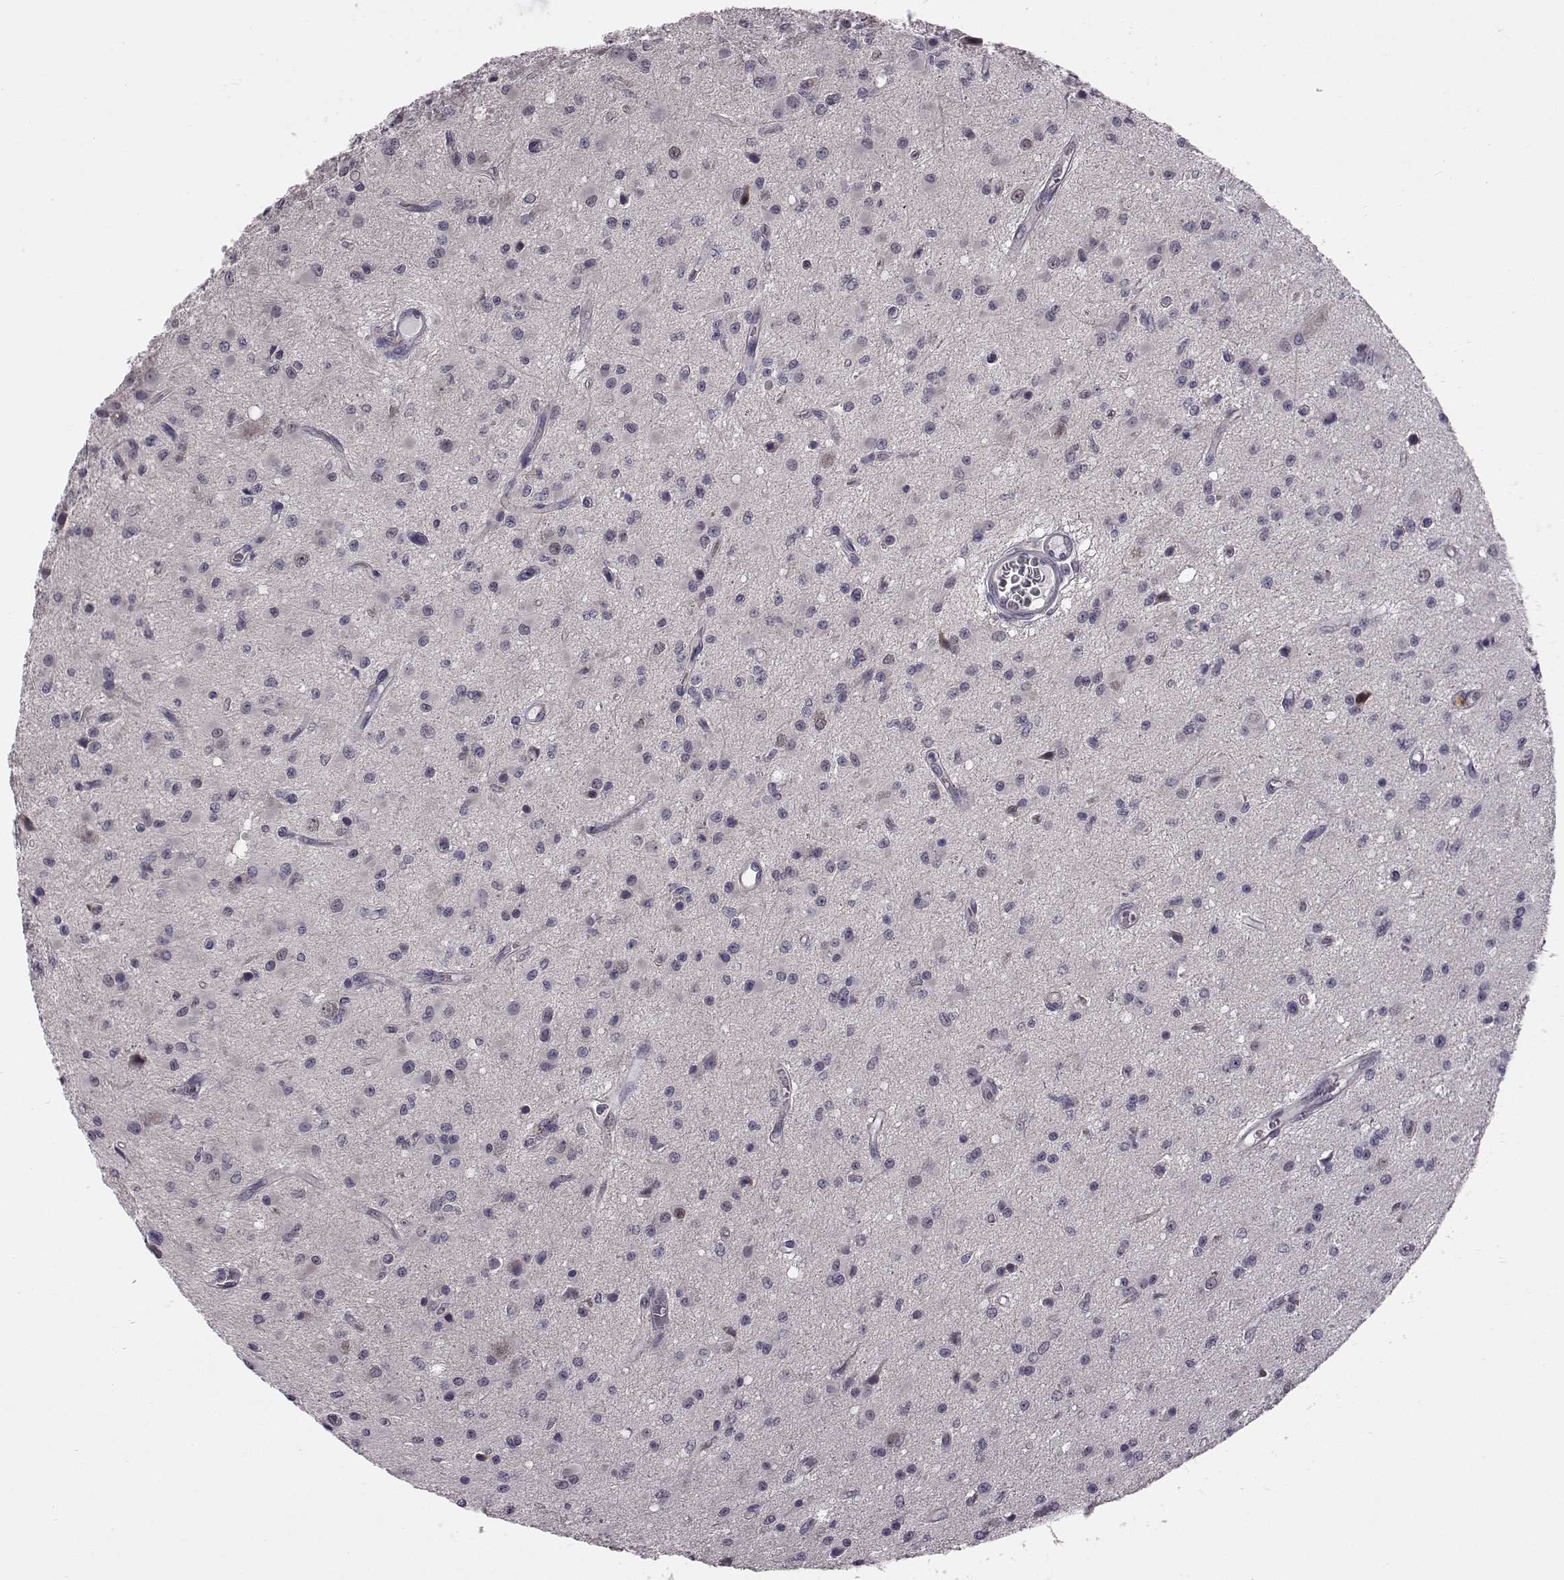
{"staining": {"intensity": "negative", "quantity": "none", "location": "none"}, "tissue": "glioma", "cell_type": "Tumor cells", "image_type": "cancer", "snomed": [{"axis": "morphology", "description": "Glioma, malignant, Low grade"}, {"axis": "topography", "description": "Brain"}], "caption": "DAB (3,3'-diaminobenzidine) immunohistochemical staining of malignant glioma (low-grade) shows no significant positivity in tumor cells. (DAB (3,3'-diaminobenzidine) IHC, high magnification).", "gene": "C10orf62", "patient": {"sex": "female", "age": 45}}